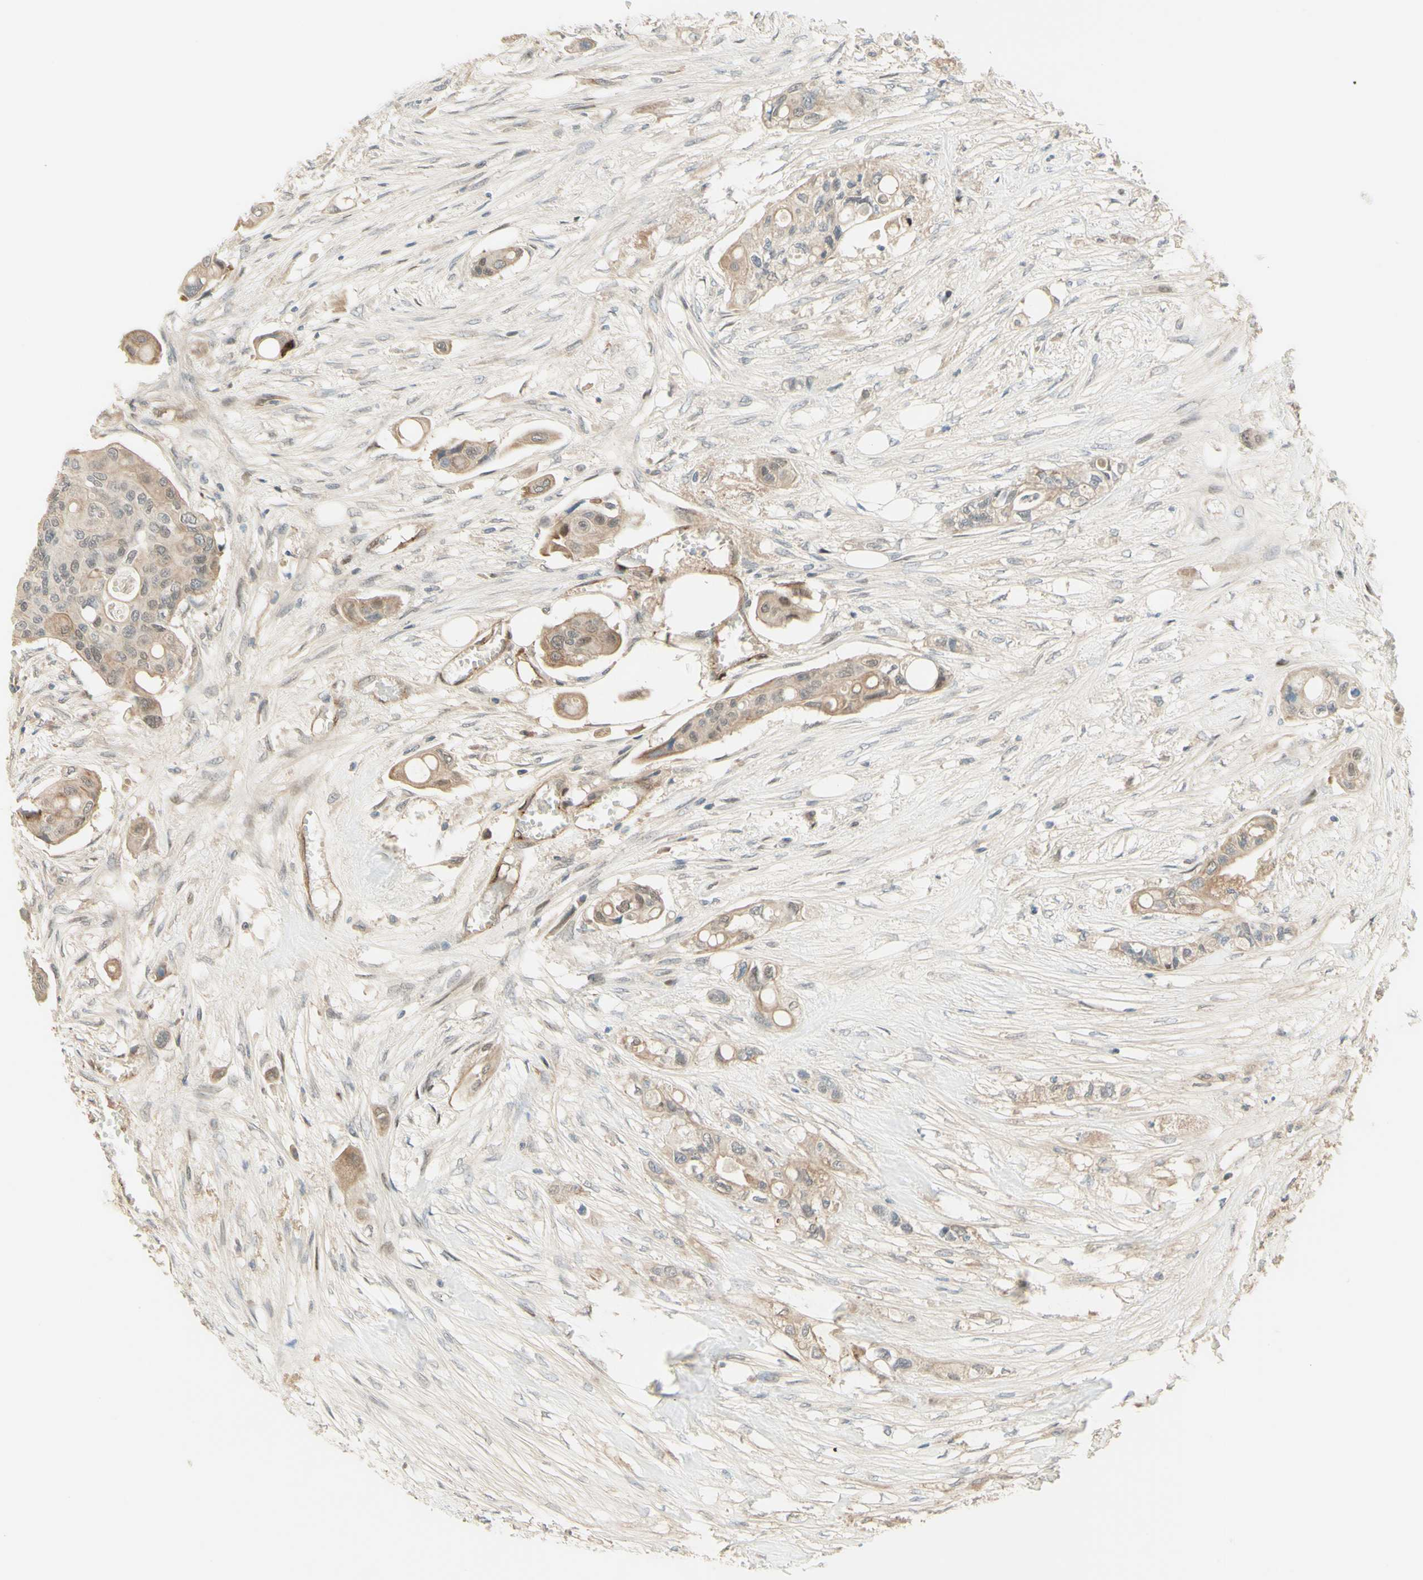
{"staining": {"intensity": "moderate", "quantity": "25%-75%", "location": "cytoplasmic/membranous,nuclear"}, "tissue": "colorectal cancer", "cell_type": "Tumor cells", "image_type": "cancer", "snomed": [{"axis": "morphology", "description": "Adenocarcinoma, NOS"}, {"axis": "topography", "description": "Colon"}], "caption": "Colorectal cancer (adenocarcinoma) stained with a brown dye reveals moderate cytoplasmic/membranous and nuclear positive expression in approximately 25%-75% of tumor cells.", "gene": "ANGPT2", "patient": {"sex": "female", "age": 57}}